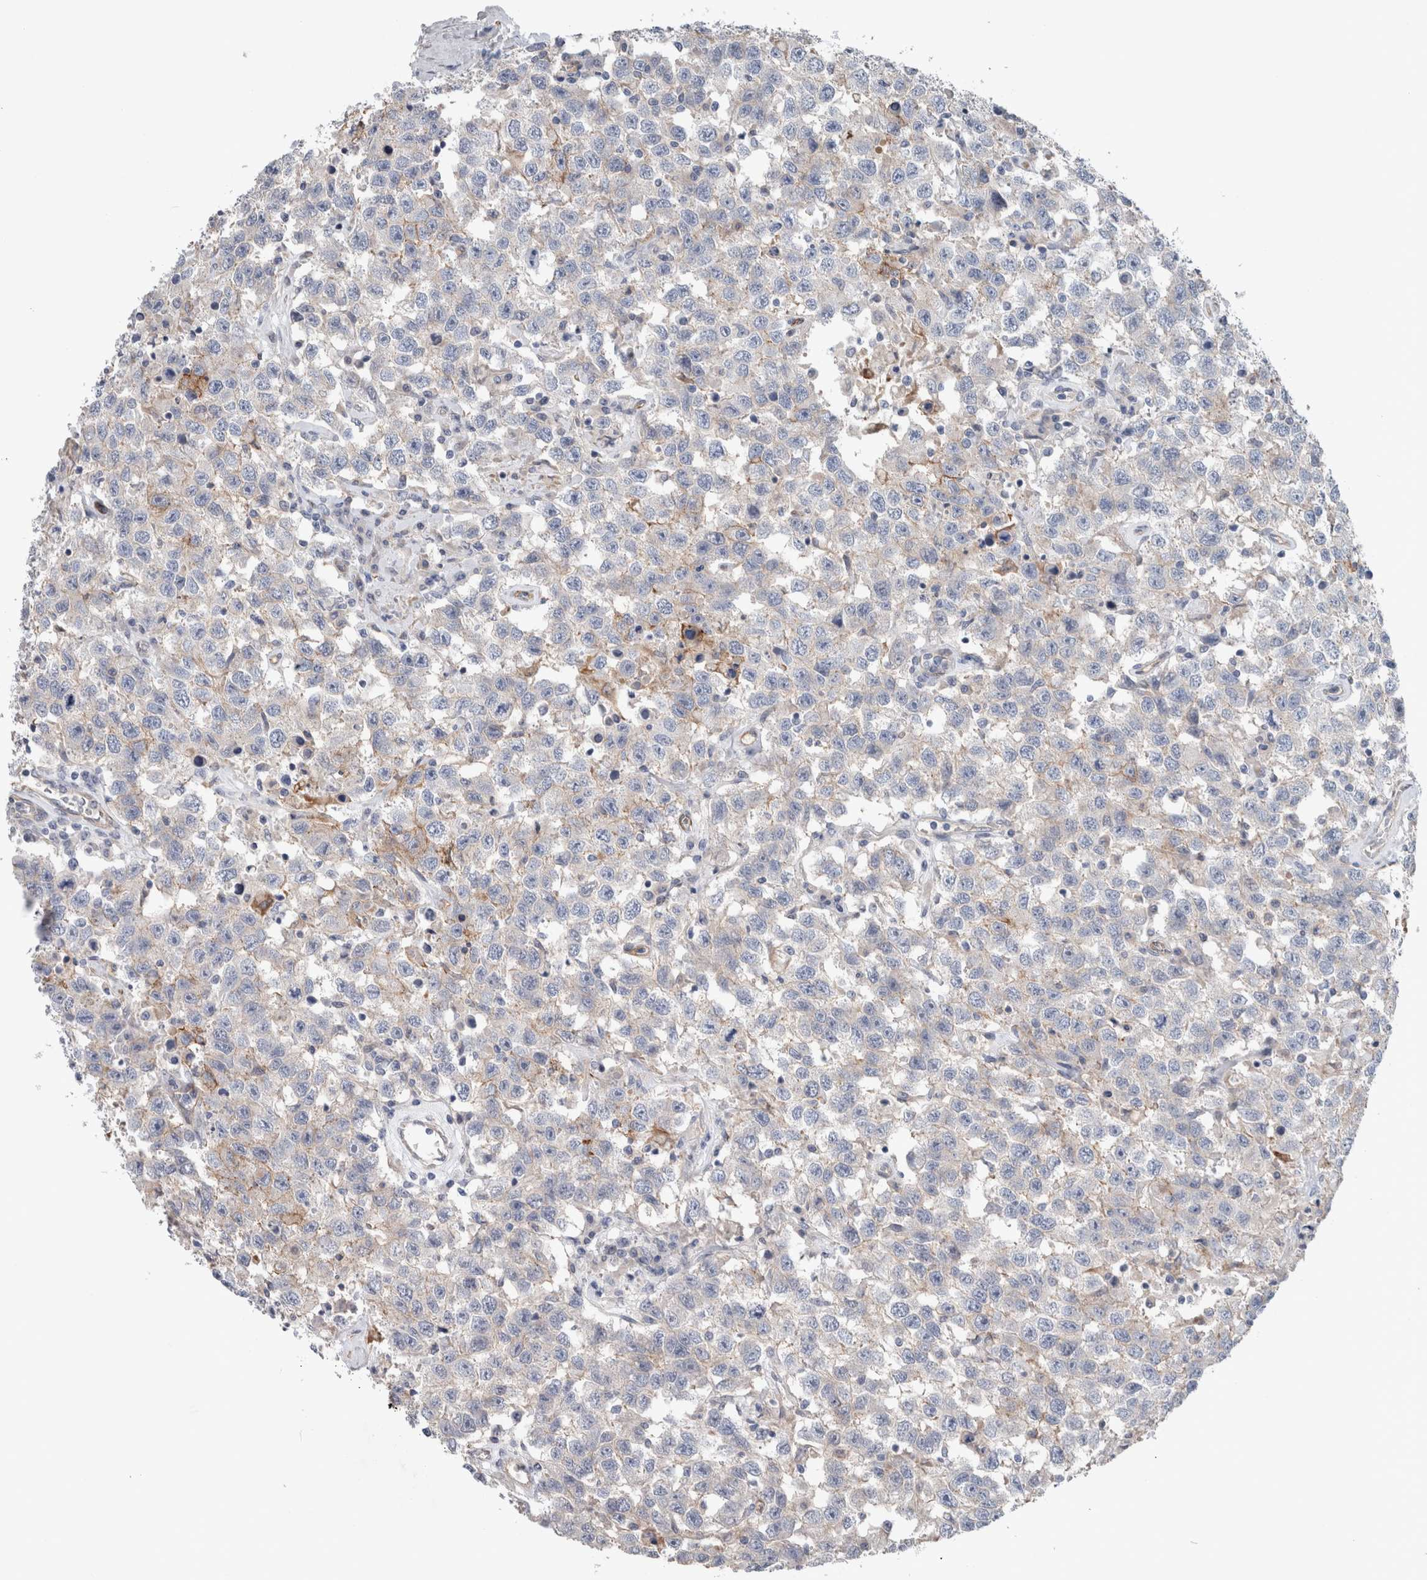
{"staining": {"intensity": "moderate", "quantity": "<25%", "location": "cytoplasmic/membranous"}, "tissue": "testis cancer", "cell_type": "Tumor cells", "image_type": "cancer", "snomed": [{"axis": "morphology", "description": "Seminoma, NOS"}, {"axis": "topography", "description": "Testis"}], "caption": "Testis seminoma stained with IHC reveals moderate cytoplasmic/membranous staining in about <25% of tumor cells.", "gene": "BCAM", "patient": {"sex": "male", "age": 41}}